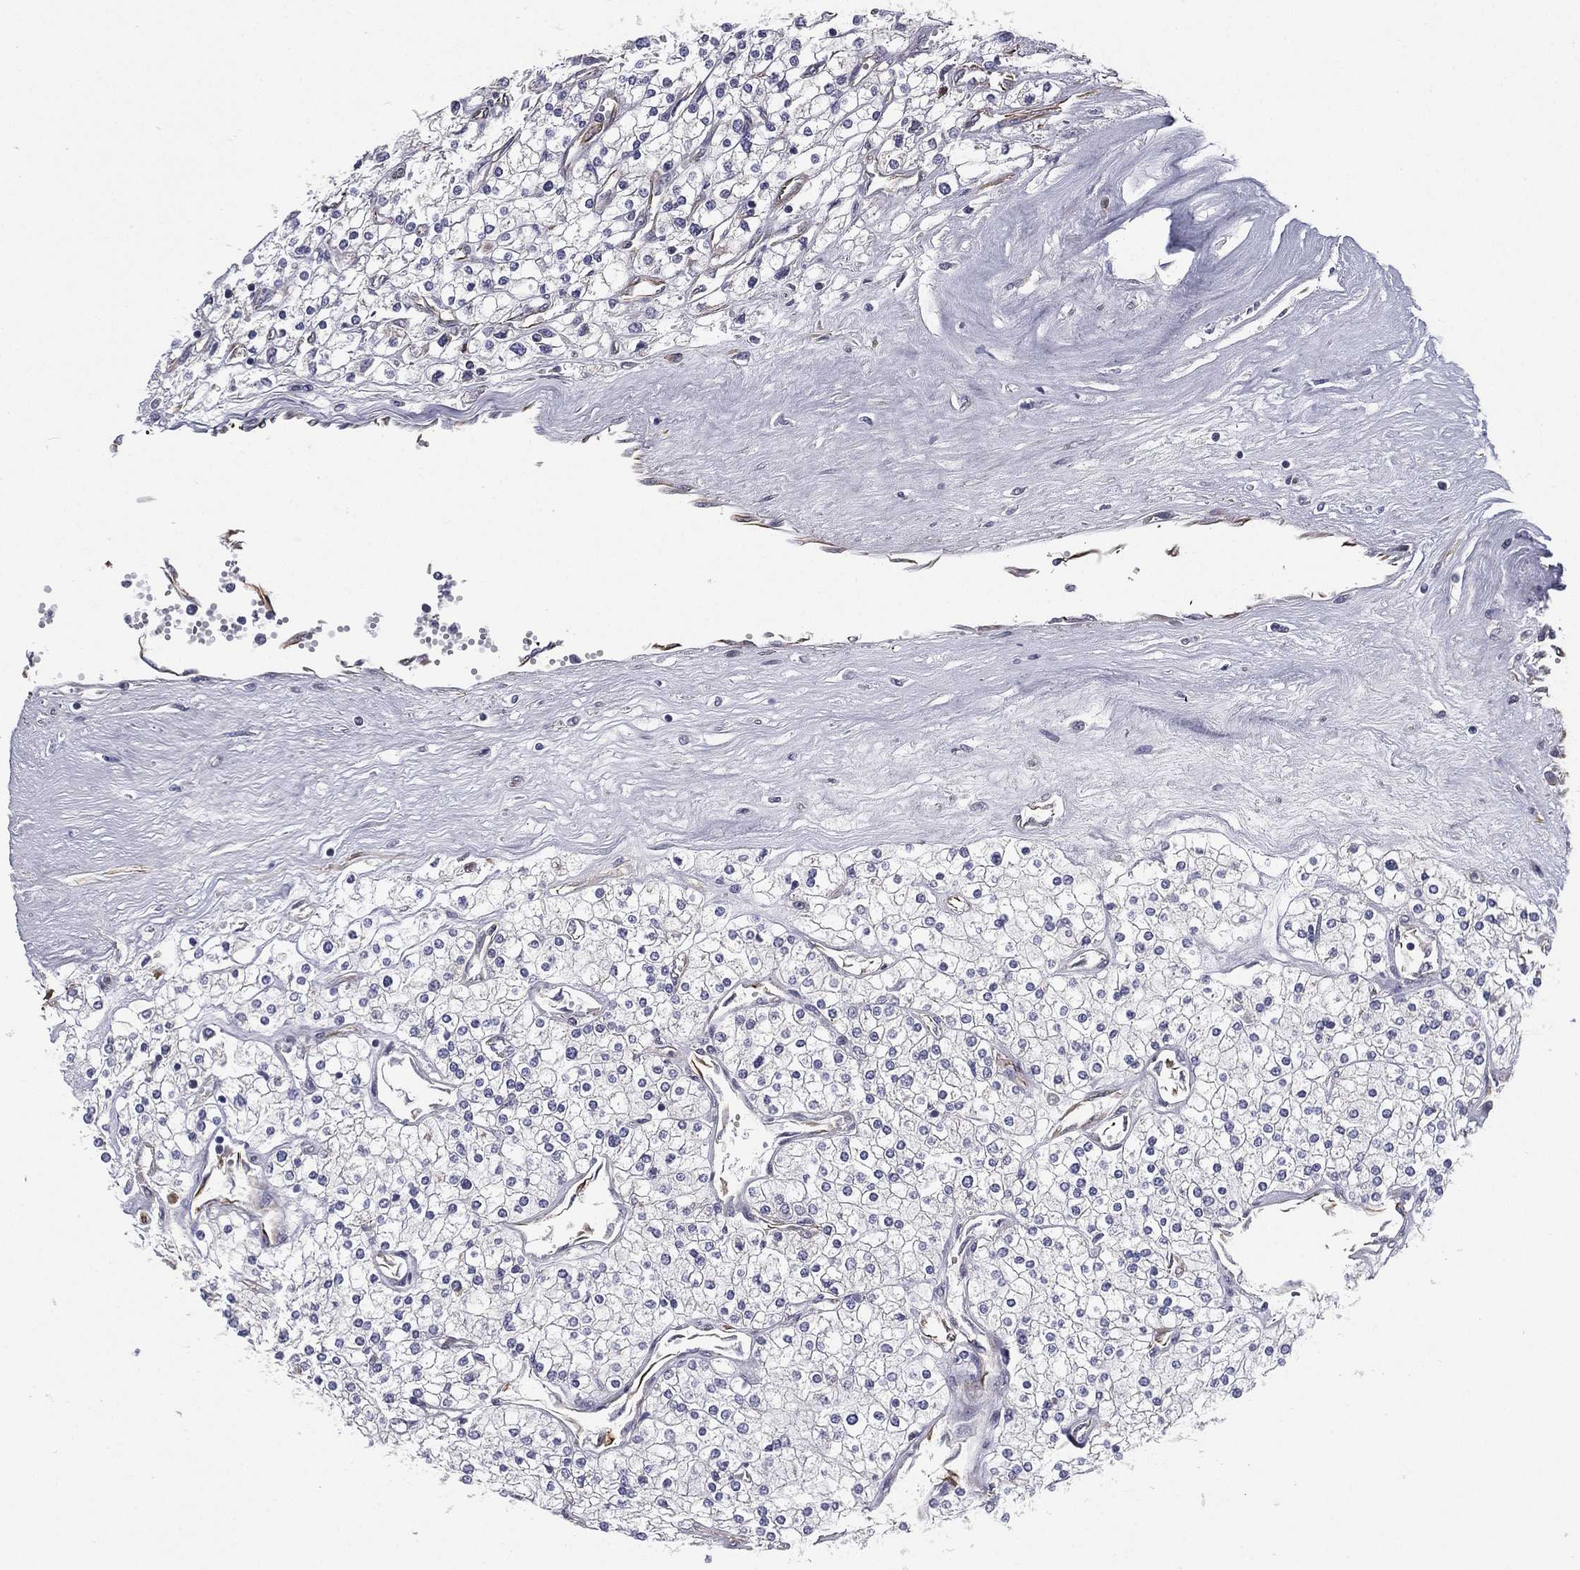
{"staining": {"intensity": "negative", "quantity": "none", "location": "none"}, "tissue": "renal cancer", "cell_type": "Tumor cells", "image_type": "cancer", "snomed": [{"axis": "morphology", "description": "Adenocarcinoma, NOS"}, {"axis": "topography", "description": "Kidney"}], "caption": "This histopathology image is of renal adenocarcinoma stained with immunohistochemistry (IHC) to label a protein in brown with the nuclei are counter-stained blue. There is no staining in tumor cells.", "gene": "SCUBE1", "patient": {"sex": "male", "age": 80}}